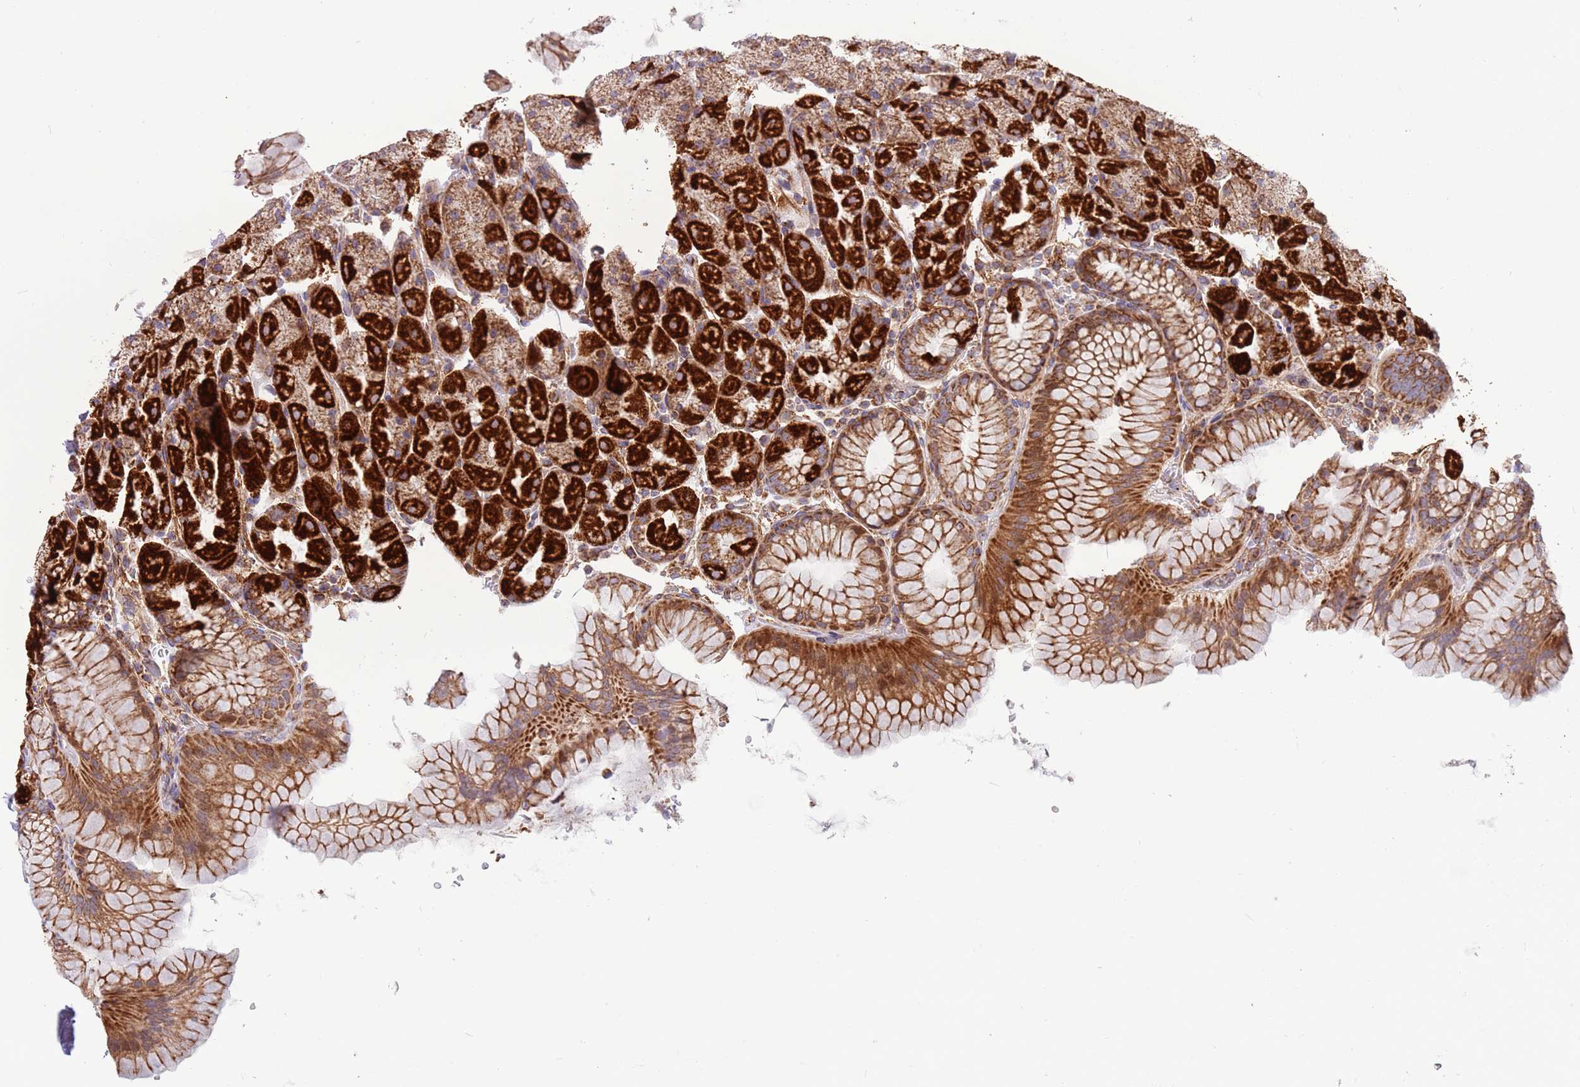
{"staining": {"intensity": "strong", "quantity": "25%-75%", "location": "cytoplasmic/membranous"}, "tissue": "stomach", "cell_type": "Glandular cells", "image_type": "normal", "snomed": [{"axis": "morphology", "description": "Normal tissue, NOS"}, {"axis": "topography", "description": "Stomach, upper"}, {"axis": "topography", "description": "Stomach, lower"}], "caption": "Immunohistochemistry (IHC) of unremarkable human stomach exhibits high levels of strong cytoplasmic/membranous expression in about 25%-75% of glandular cells.", "gene": "IRS4", "patient": {"sex": "male", "age": 67}}